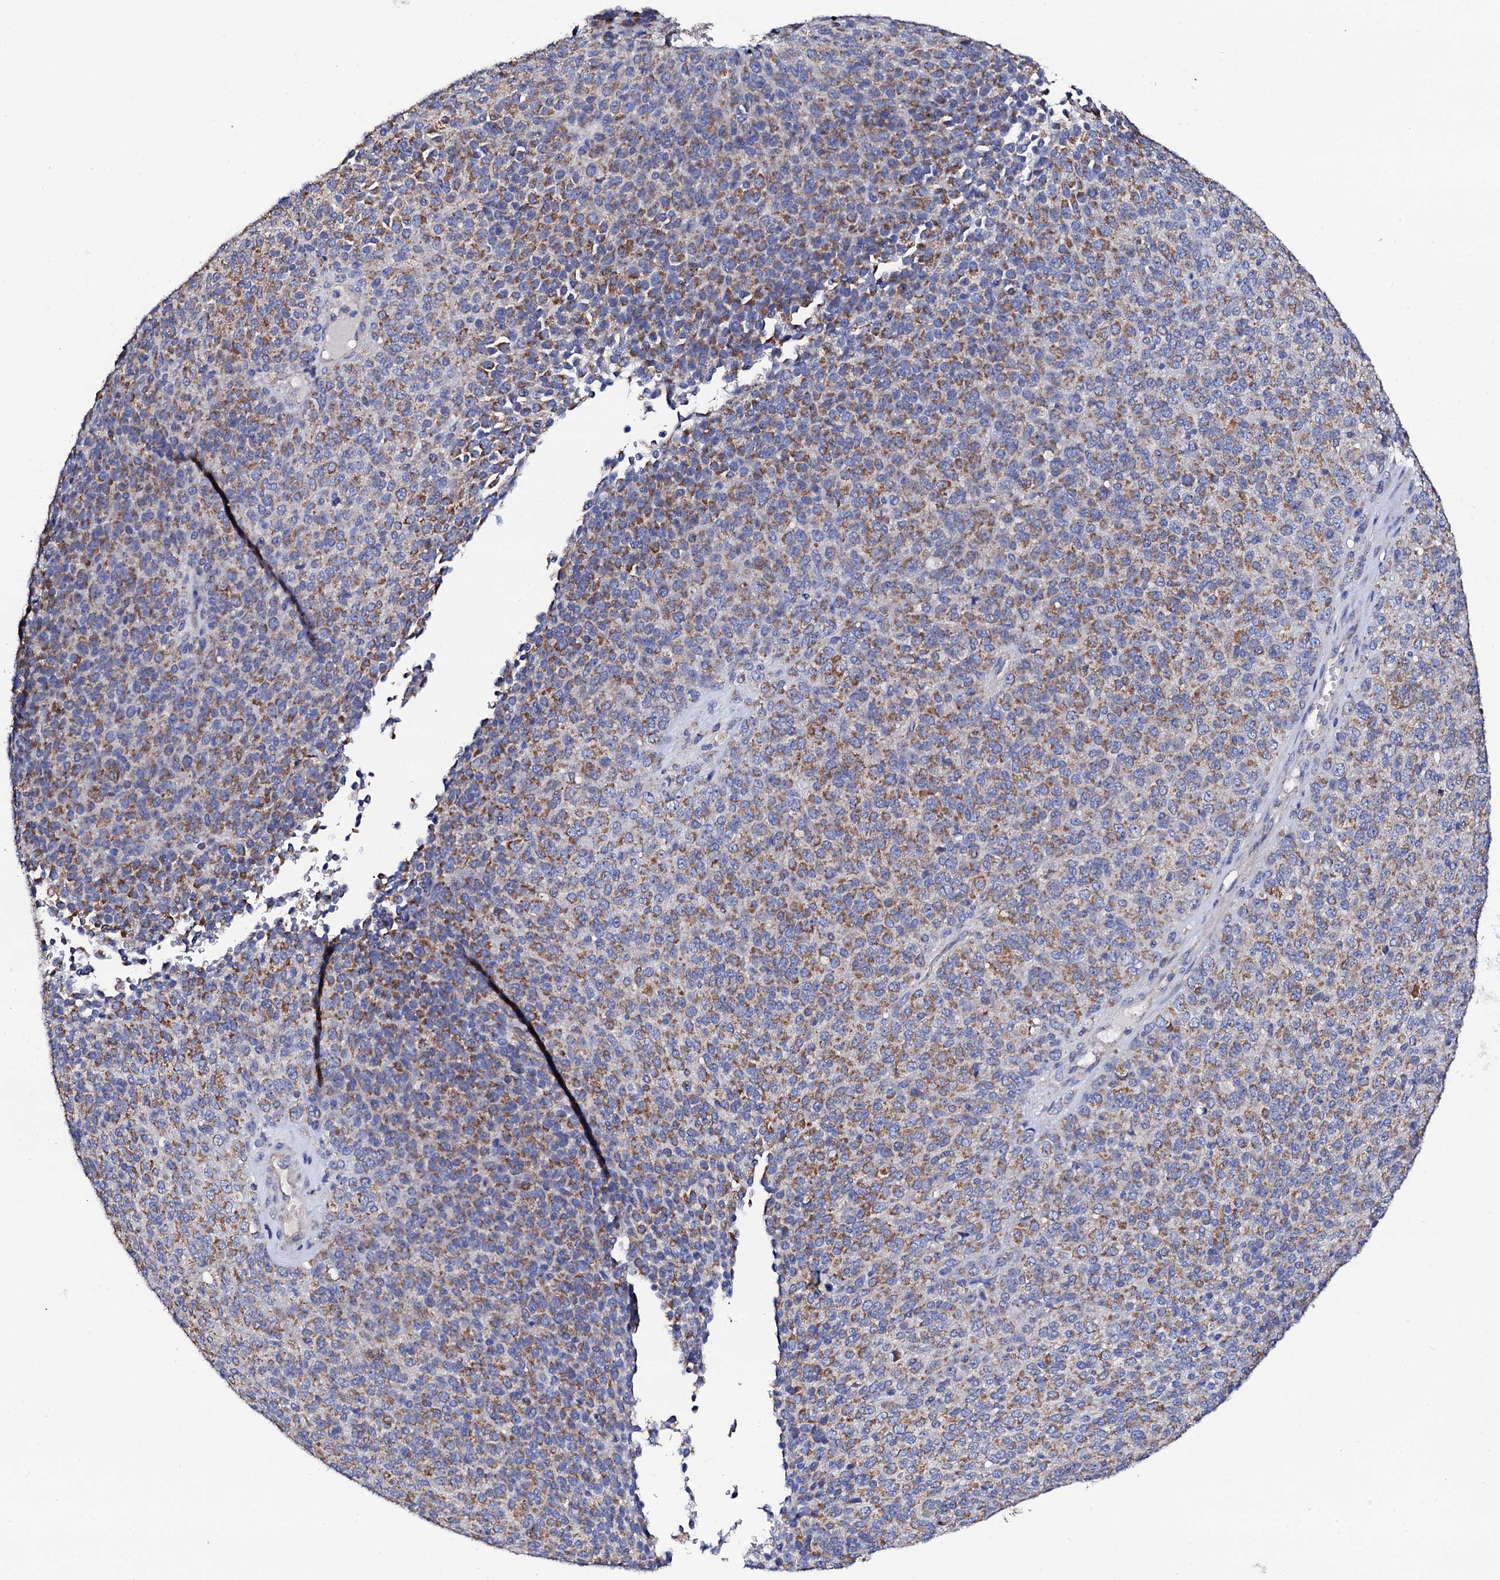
{"staining": {"intensity": "moderate", "quantity": "25%-75%", "location": "cytoplasmic/membranous"}, "tissue": "melanoma", "cell_type": "Tumor cells", "image_type": "cancer", "snomed": [{"axis": "morphology", "description": "Malignant melanoma, Metastatic site"}, {"axis": "topography", "description": "Brain"}], "caption": "Melanoma stained with a brown dye displays moderate cytoplasmic/membranous positive staining in about 25%-75% of tumor cells.", "gene": "TCAF2", "patient": {"sex": "female", "age": 56}}